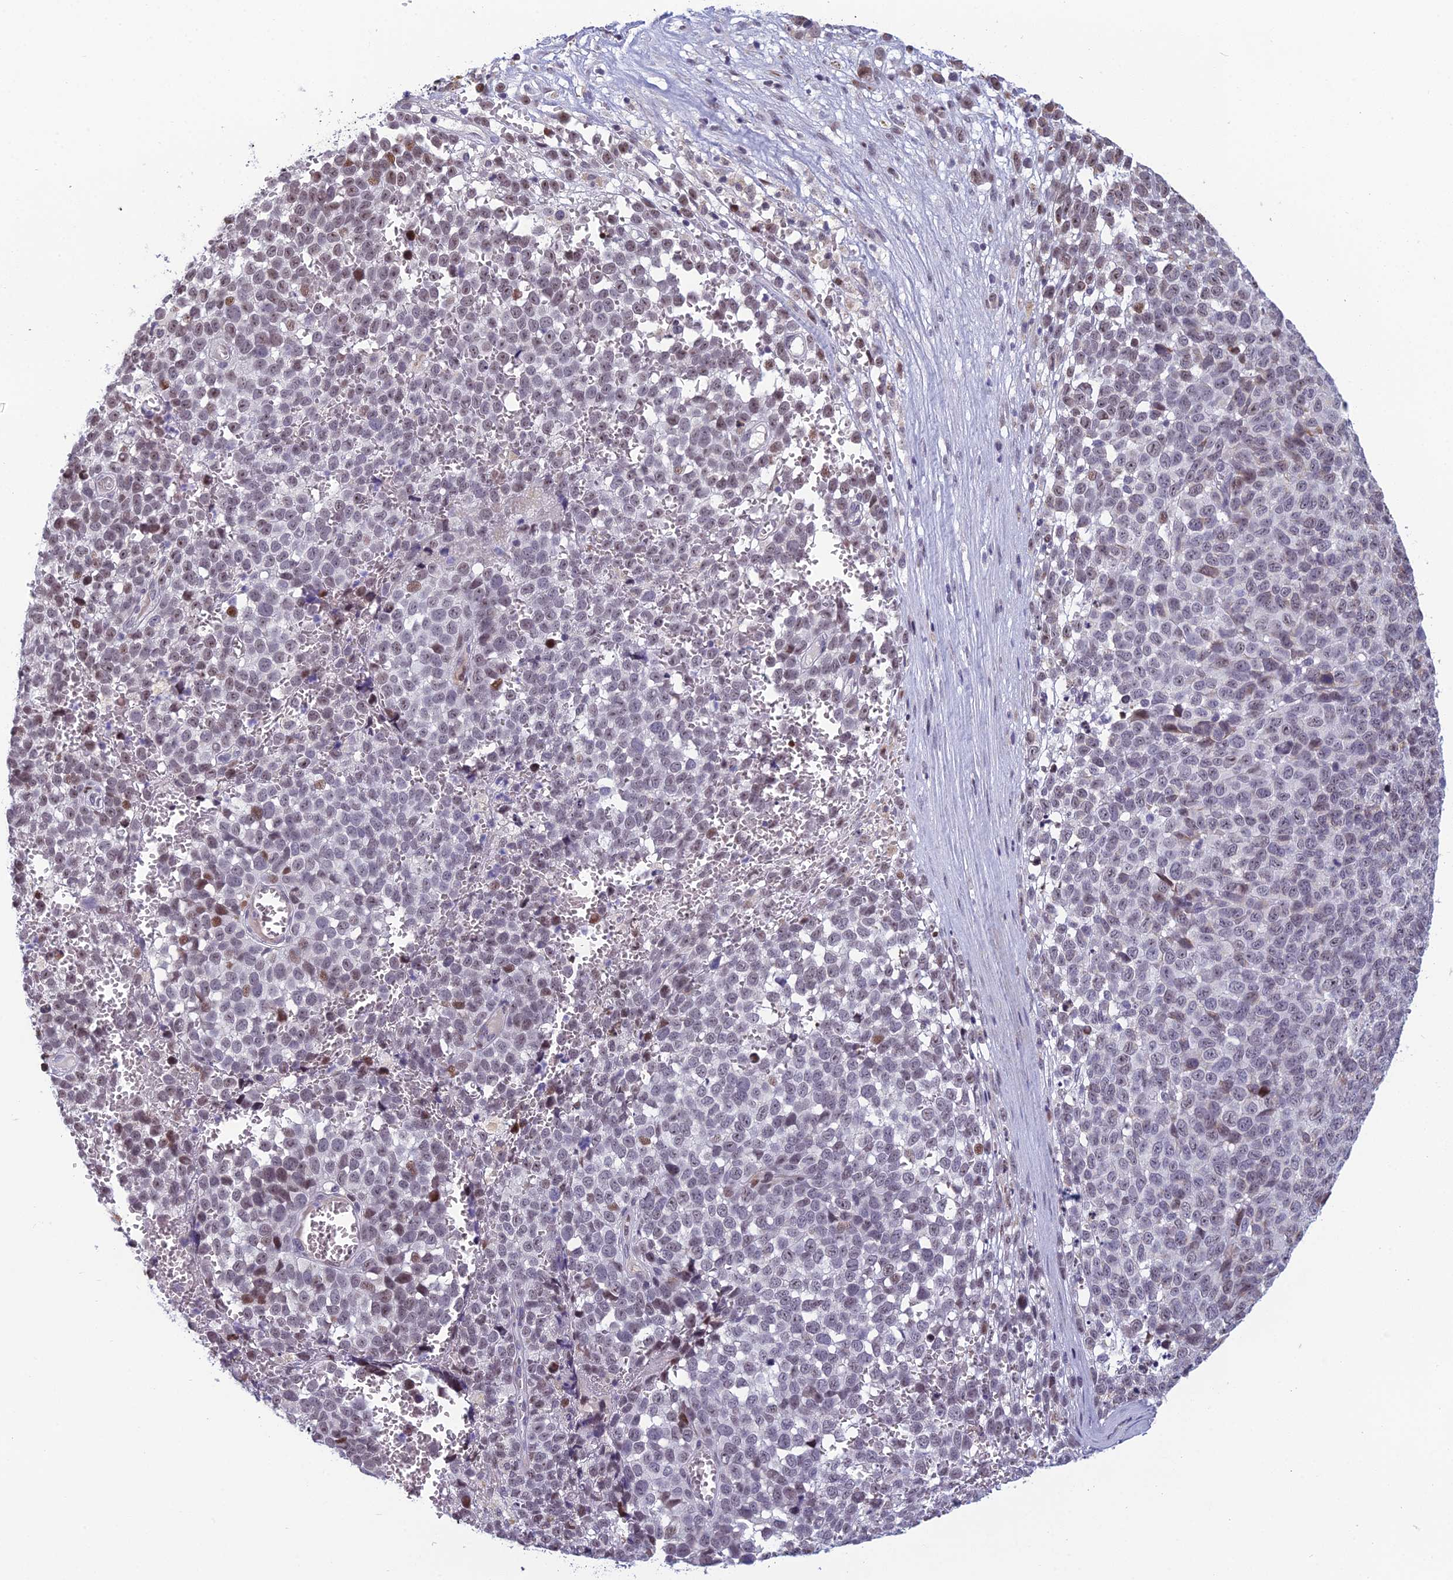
{"staining": {"intensity": "weak", "quantity": "<25%", "location": "nuclear"}, "tissue": "melanoma", "cell_type": "Tumor cells", "image_type": "cancer", "snomed": [{"axis": "morphology", "description": "Malignant melanoma, NOS"}, {"axis": "topography", "description": "Nose, NOS"}], "caption": "DAB immunohistochemical staining of human melanoma displays no significant staining in tumor cells.", "gene": "RGS17", "patient": {"sex": "female", "age": 48}}